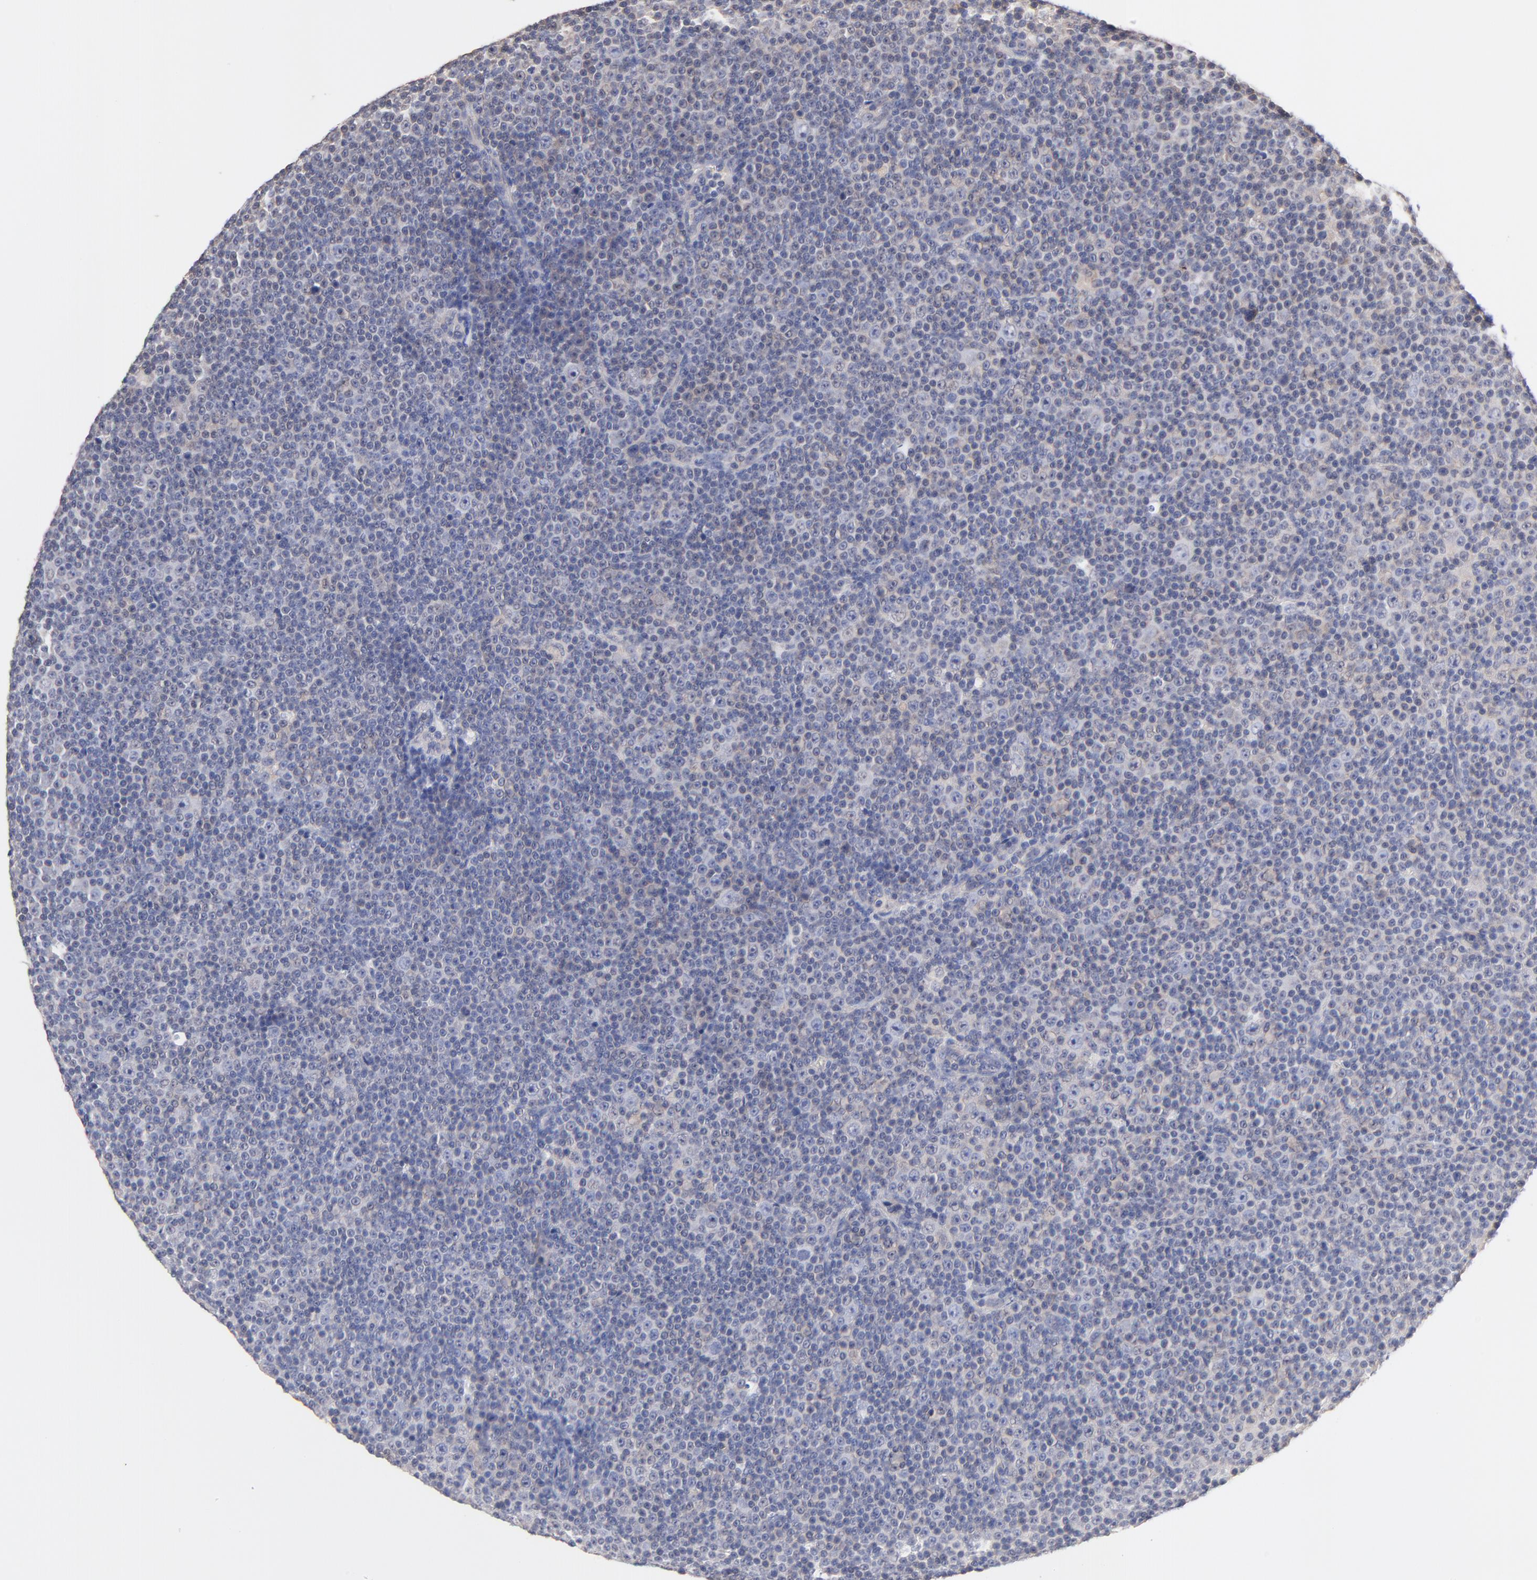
{"staining": {"intensity": "negative", "quantity": "none", "location": "none"}, "tissue": "lymphoma", "cell_type": "Tumor cells", "image_type": "cancer", "snomed": [{"axis": "morphology", "description": "Malignant lymphoma, non-Hodgkin's type, Low grade"}, {"axis": "topography", "description": "Lymph node"}], "caption": "Immunohistochemical staining of human lymphoma shows no significant expression in tumor cells.", "gene": "RIBC2", "patient": {"sex": "female", "age": 67}}